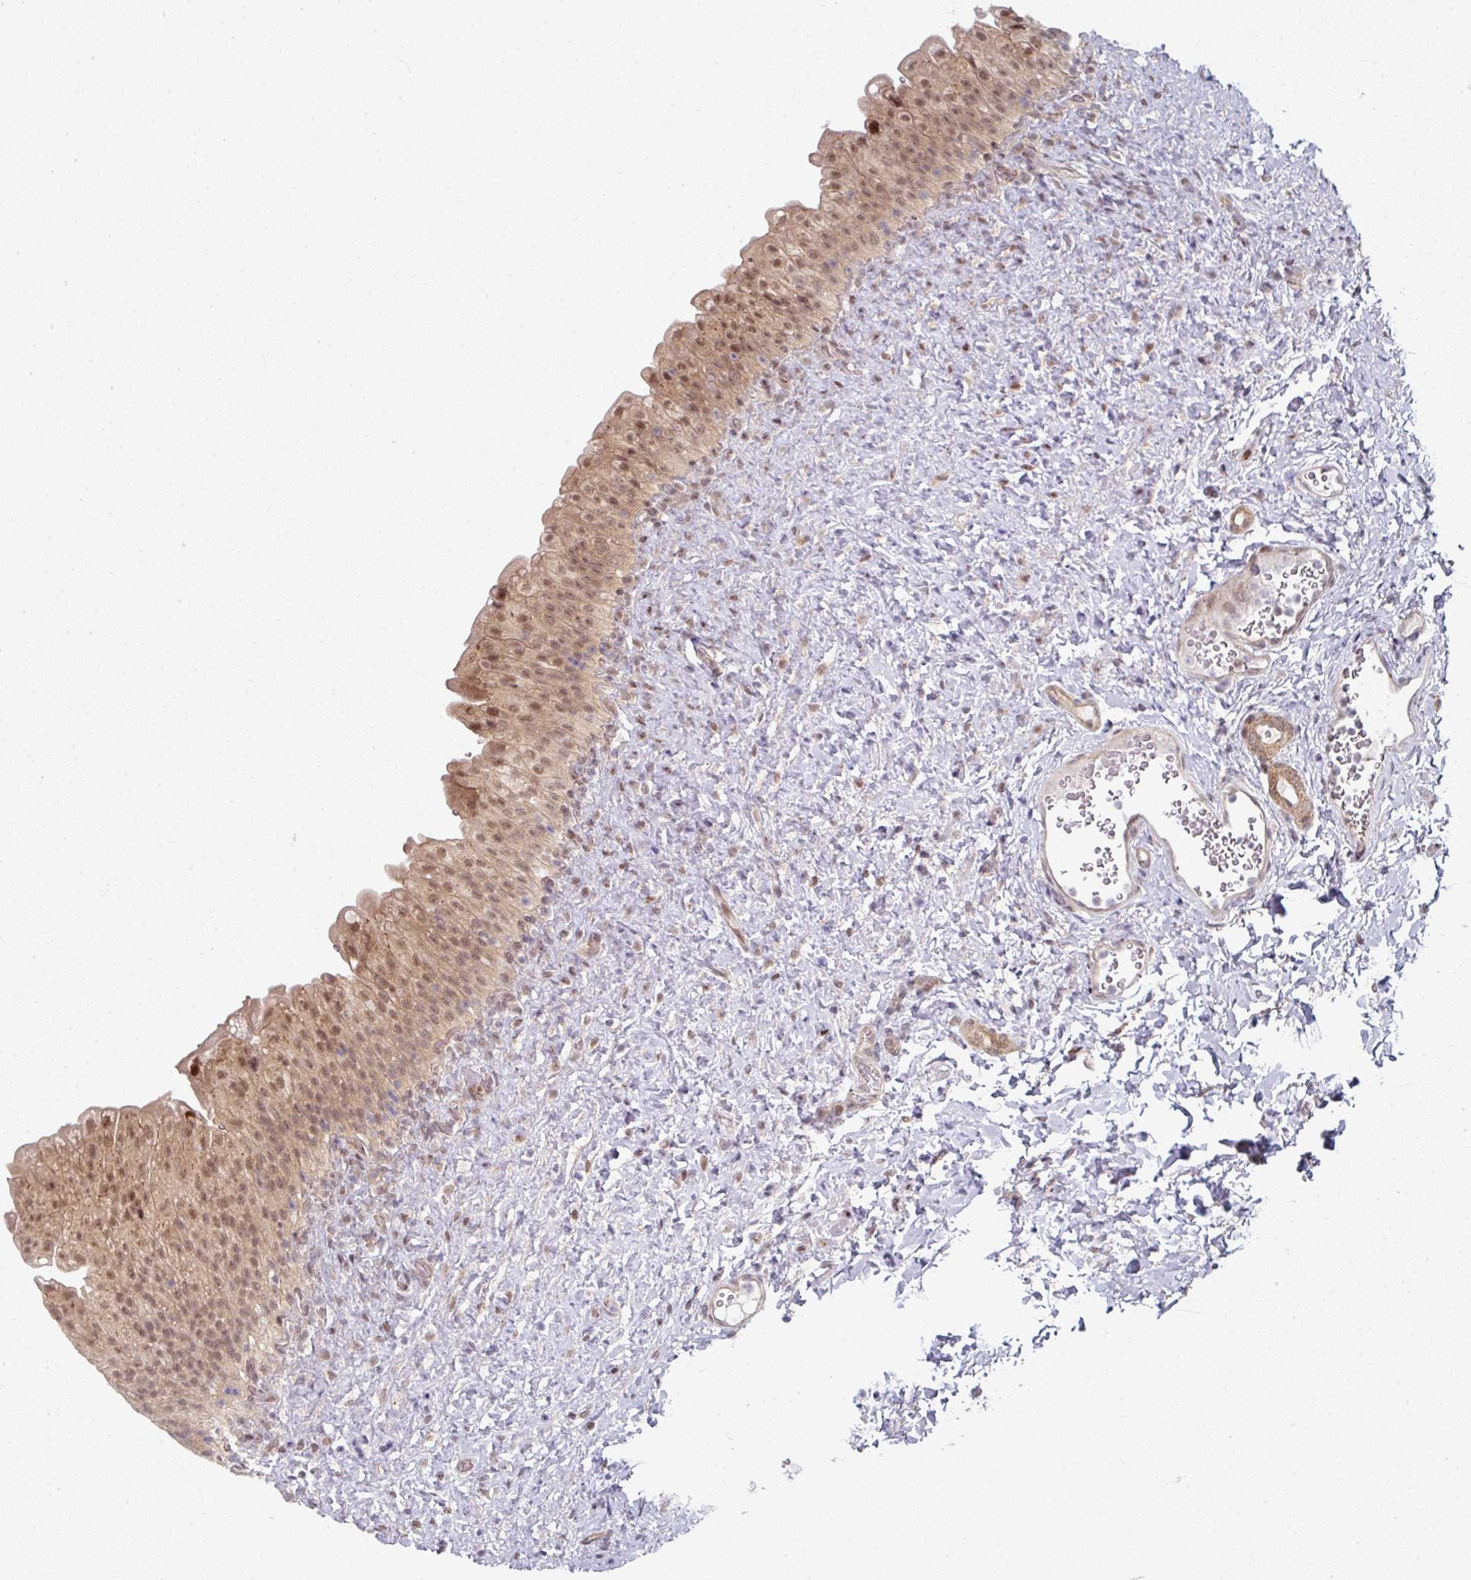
{"staining": {"intensity": "moderate", "quantity": ">75%", "location": "cytoplasmic/membranous,nuclear"}, "tissue": "urinary bladder", "cell_type": "Urothelial cells", "image_type": "normal", "snomed": [{"axis": "morphology", "description": "Normal tissue, NOS"}, {"axis": "topography", "description": "Urinary bladder"}], "caption": "Urinary bladder stained for a protein (brown) displays moderate cytoplasmic/membranous,nuclear positive positivity in about >75% of urothelial cells.", "gene": "TMCC1", "patient": {"sex": "female", "age": 27}}